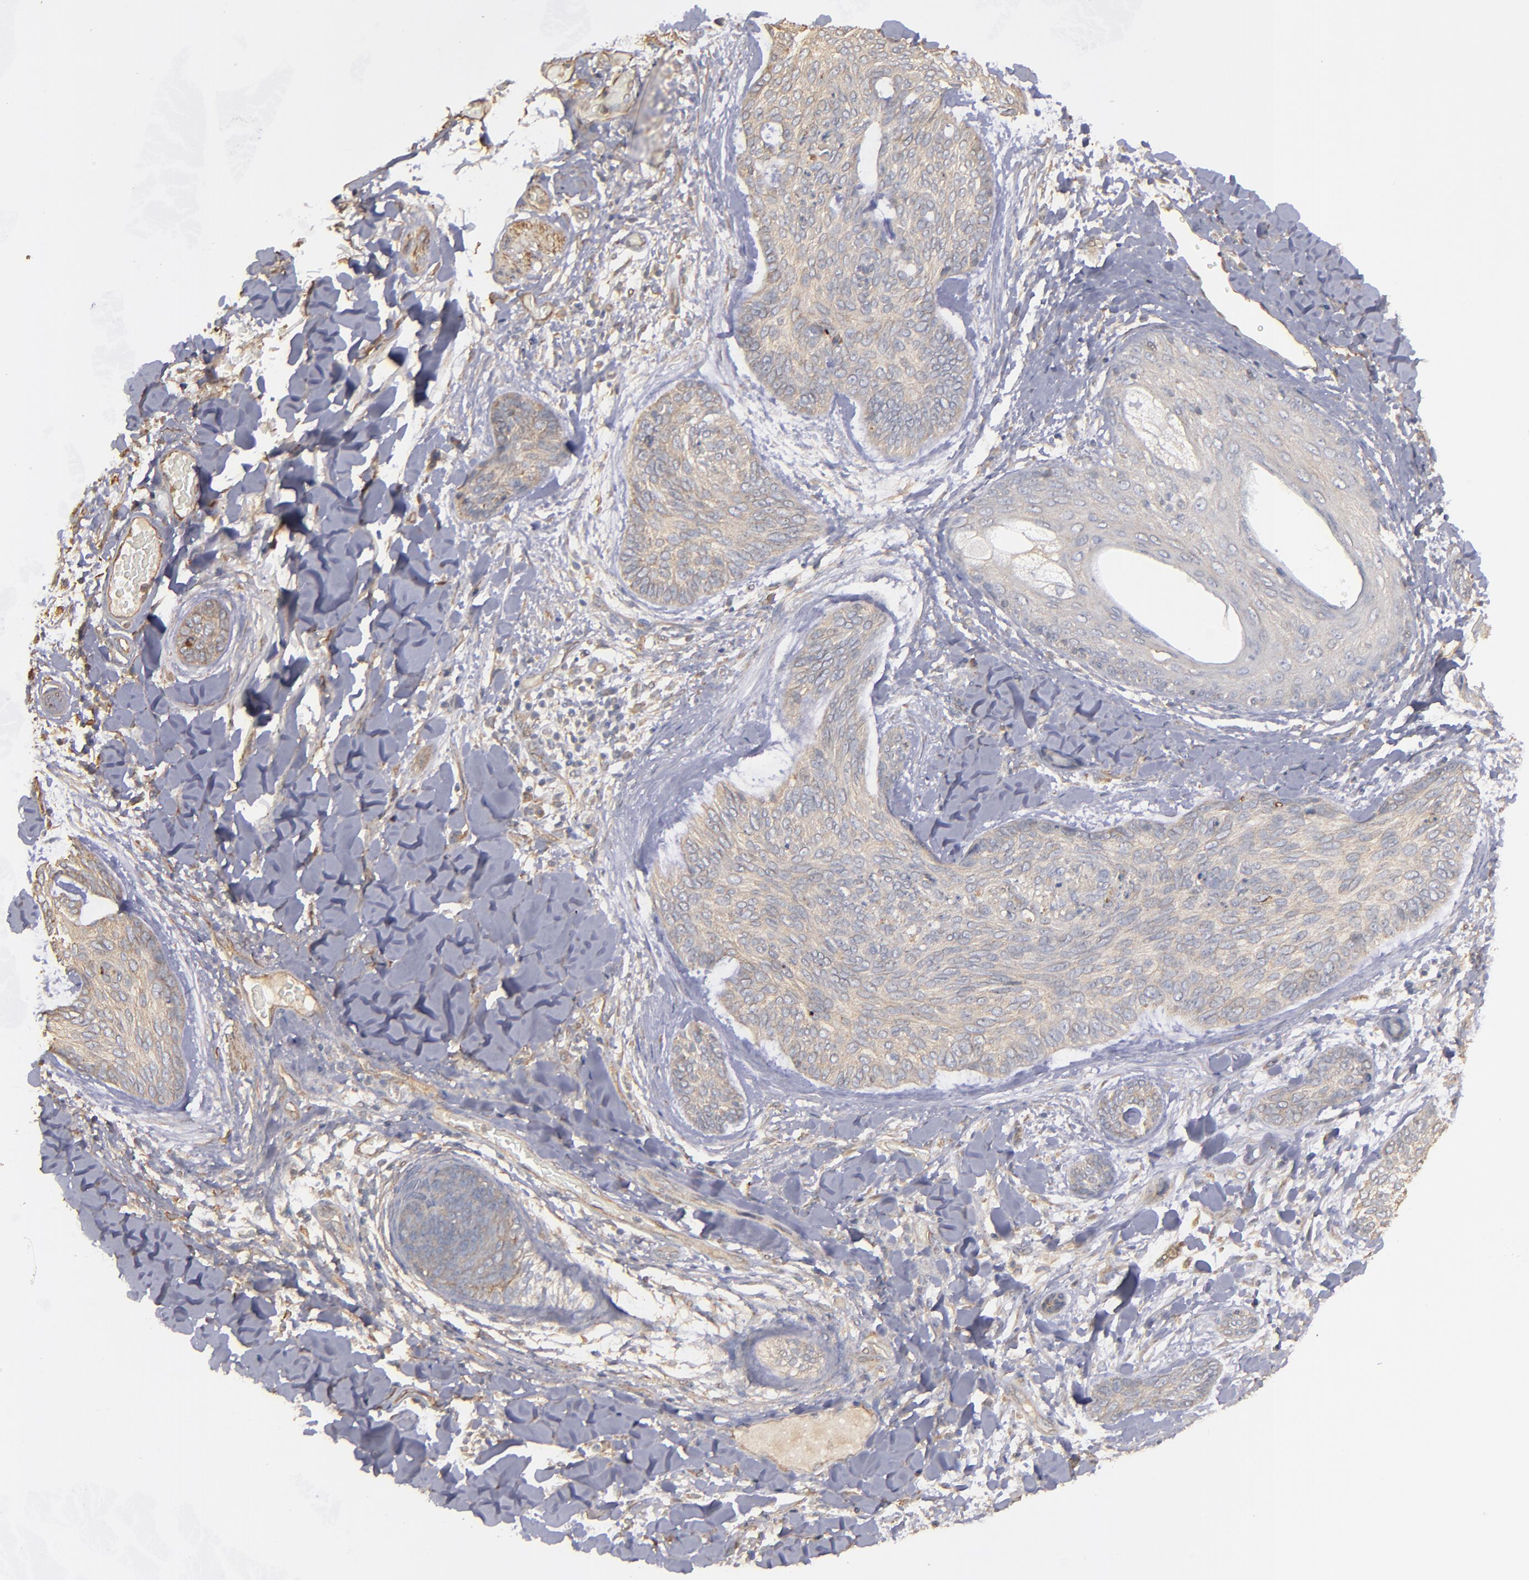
{"staining": {"intensity": "weak", "quantity": ">75%", "location": "cytoplasmic/membranous"}, "tissue": "skin cancer", "cell_type": "Tumor cells", "image_type": "cancer", "snomed": [{"axis": "morphology", "description": "Normal tissue, NOS"}, {"axis": "morphology", "description": "Basal cell carcinoma"}, {"axis": "topography", "description": "Skin"}], "caption": "A brown stain labels weak cytoplasmic/membranous expression of a protein in human skin cancer tumor cells.", "gene": "DMD", "patient": {"sex": "female", "age": 71}}